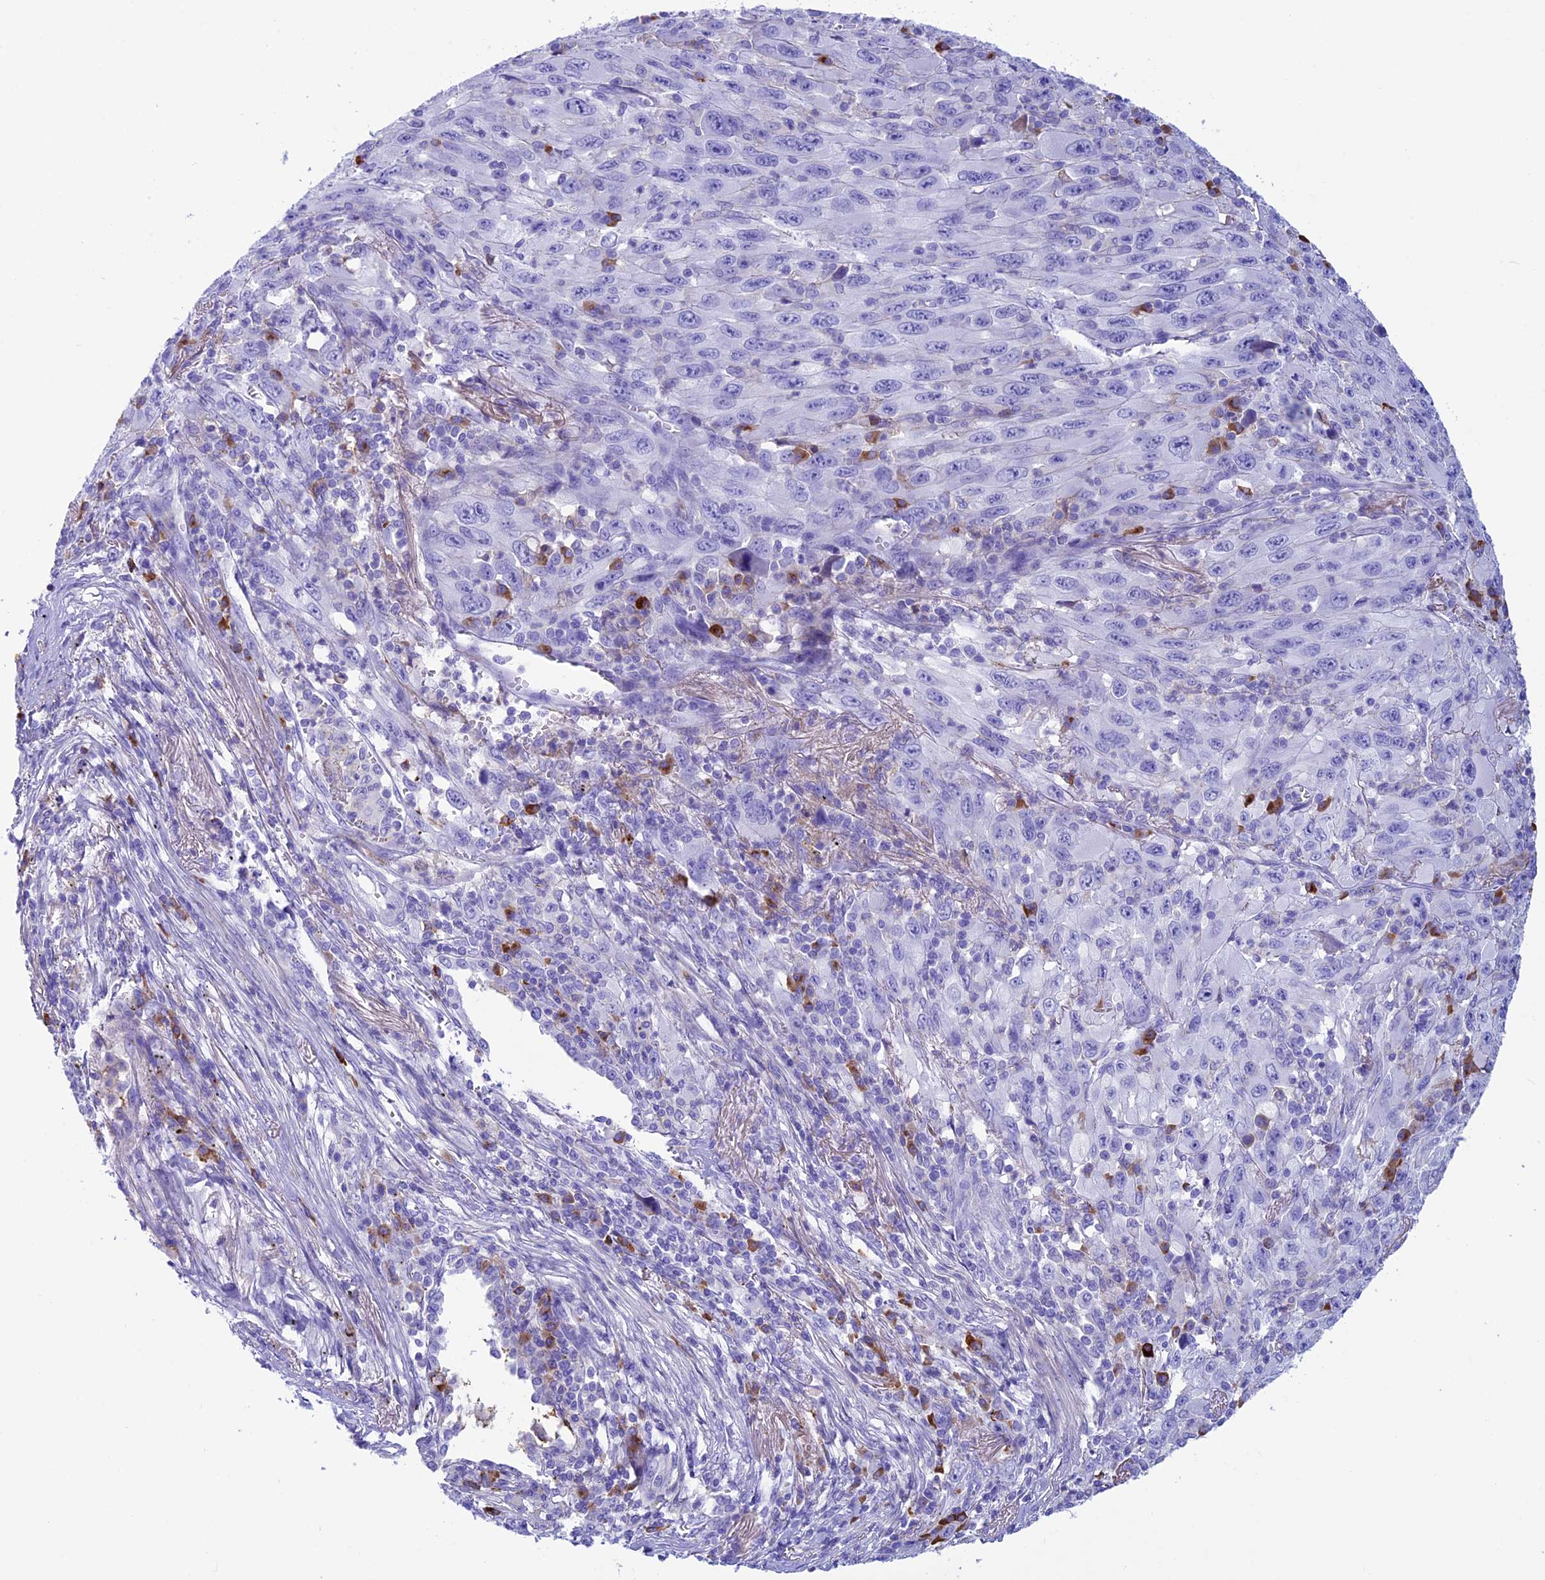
{"staining": {"intensity": "negative", "quantity": "none", "location": "none"}, "tissue": "melanoma", "cell_type": "Tumor cells", "image_type": "cancer", "snomed": [{"axis": "morphology", "description": "Malignant melanoma, Metastatic site"}, {"axis": "topography", "description": "Skin"}], "caption": "DAB immunohistochemical staining of human malignant melanoma (metastatic site) reveals no significant expression in tumor cells.", "gene": "IGSF6", "patient": {"sex": "female", "age": 56}}